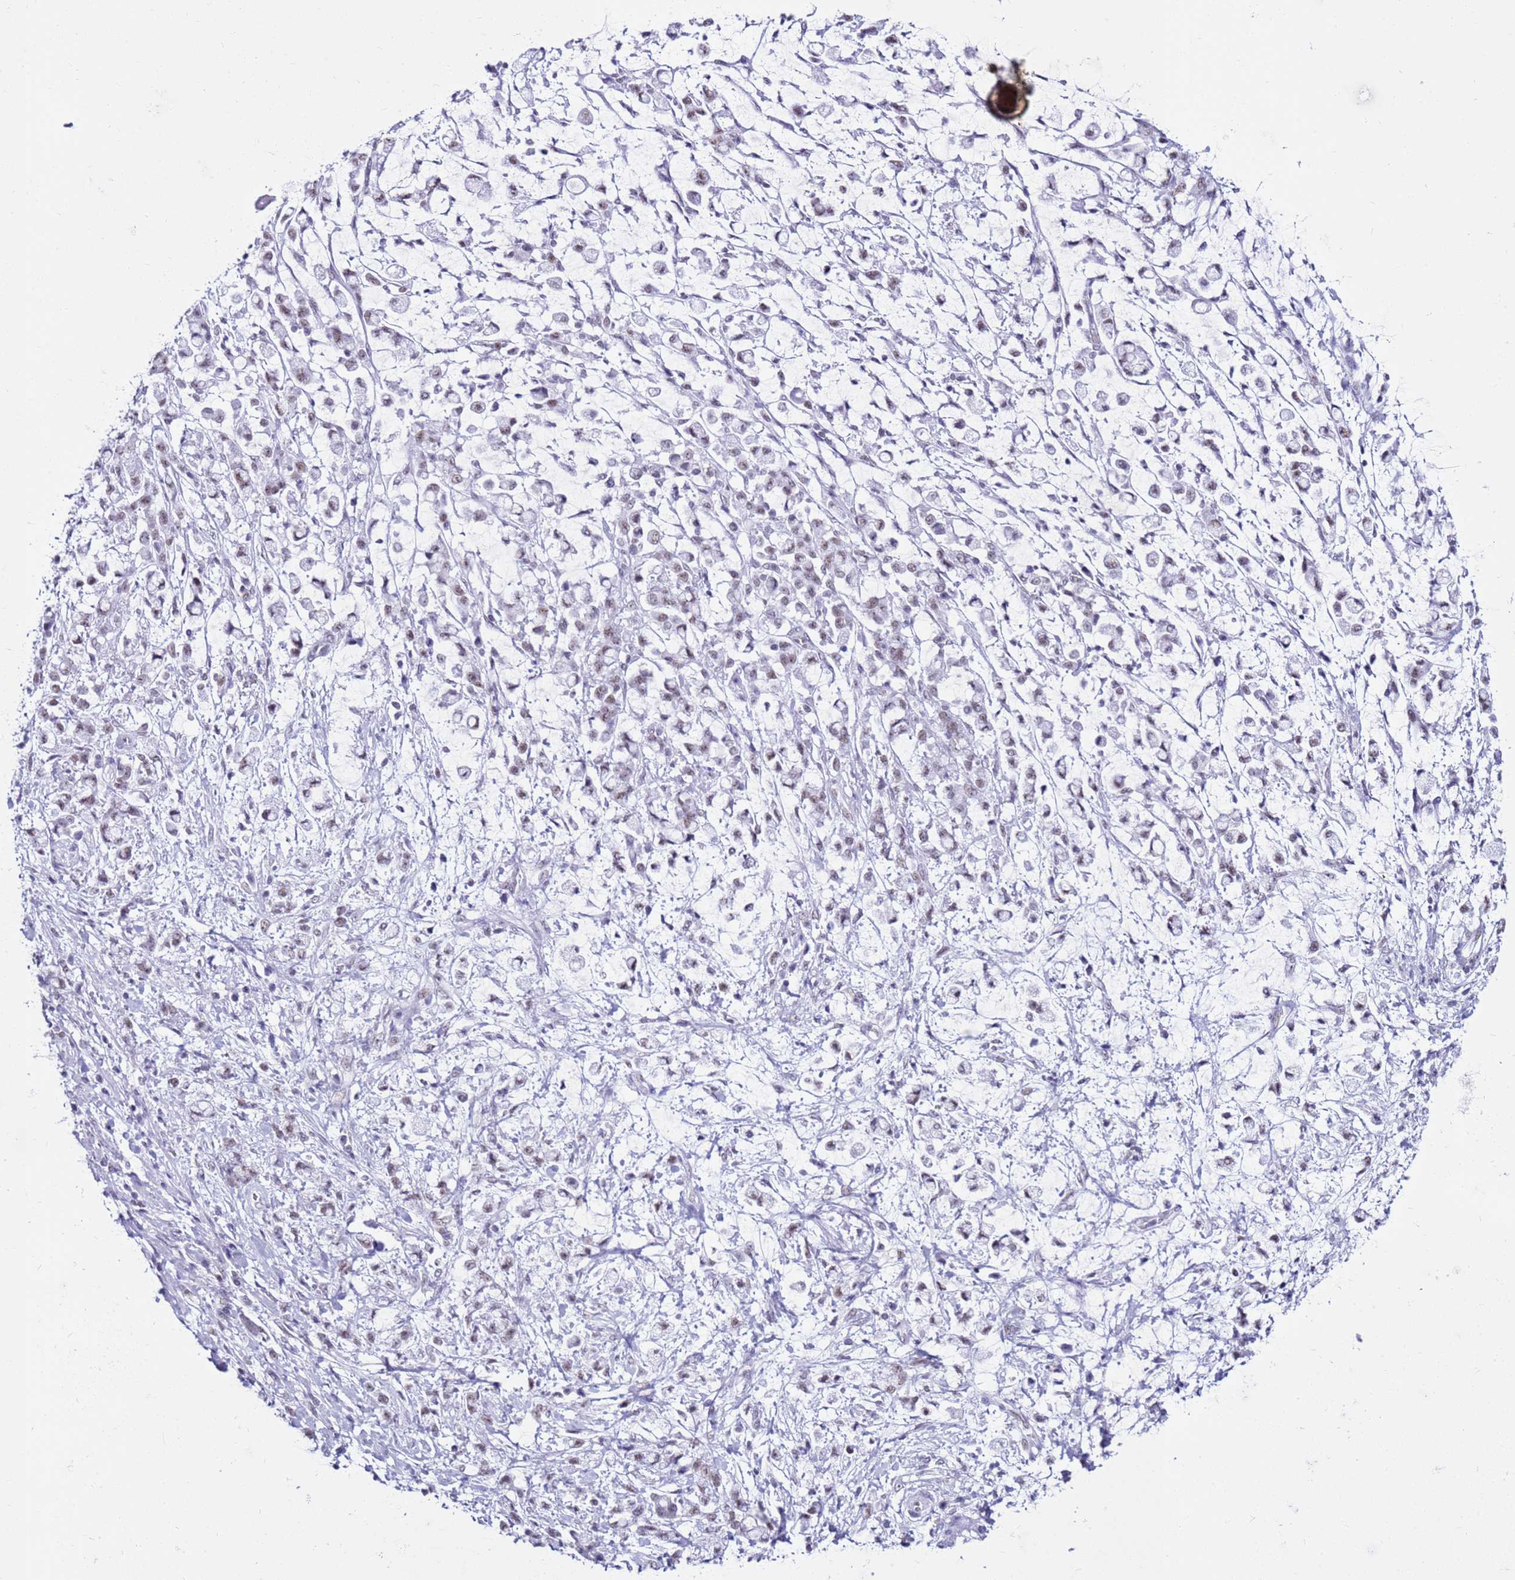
{"staining": {"intensity": "weak", "quantity": "25%-75%", "location": "nuclear"}, "tissue": "stomach cancer", "cell_type": "Tumor cells", "image_type": "cancer", "snomed": [{"axis": "morphology", "description": "Adenocarcinoma, NOS"}, {"axis": "topography", "description": "Stomach"}], "caption": "This is a histology image of IHC staining of stomach cancer (adenocarcinoma), which shows weak staining in the nuclear of tumor cells.", "gene": "DHX15", "patient": {"sex": "female", "age": 60}}